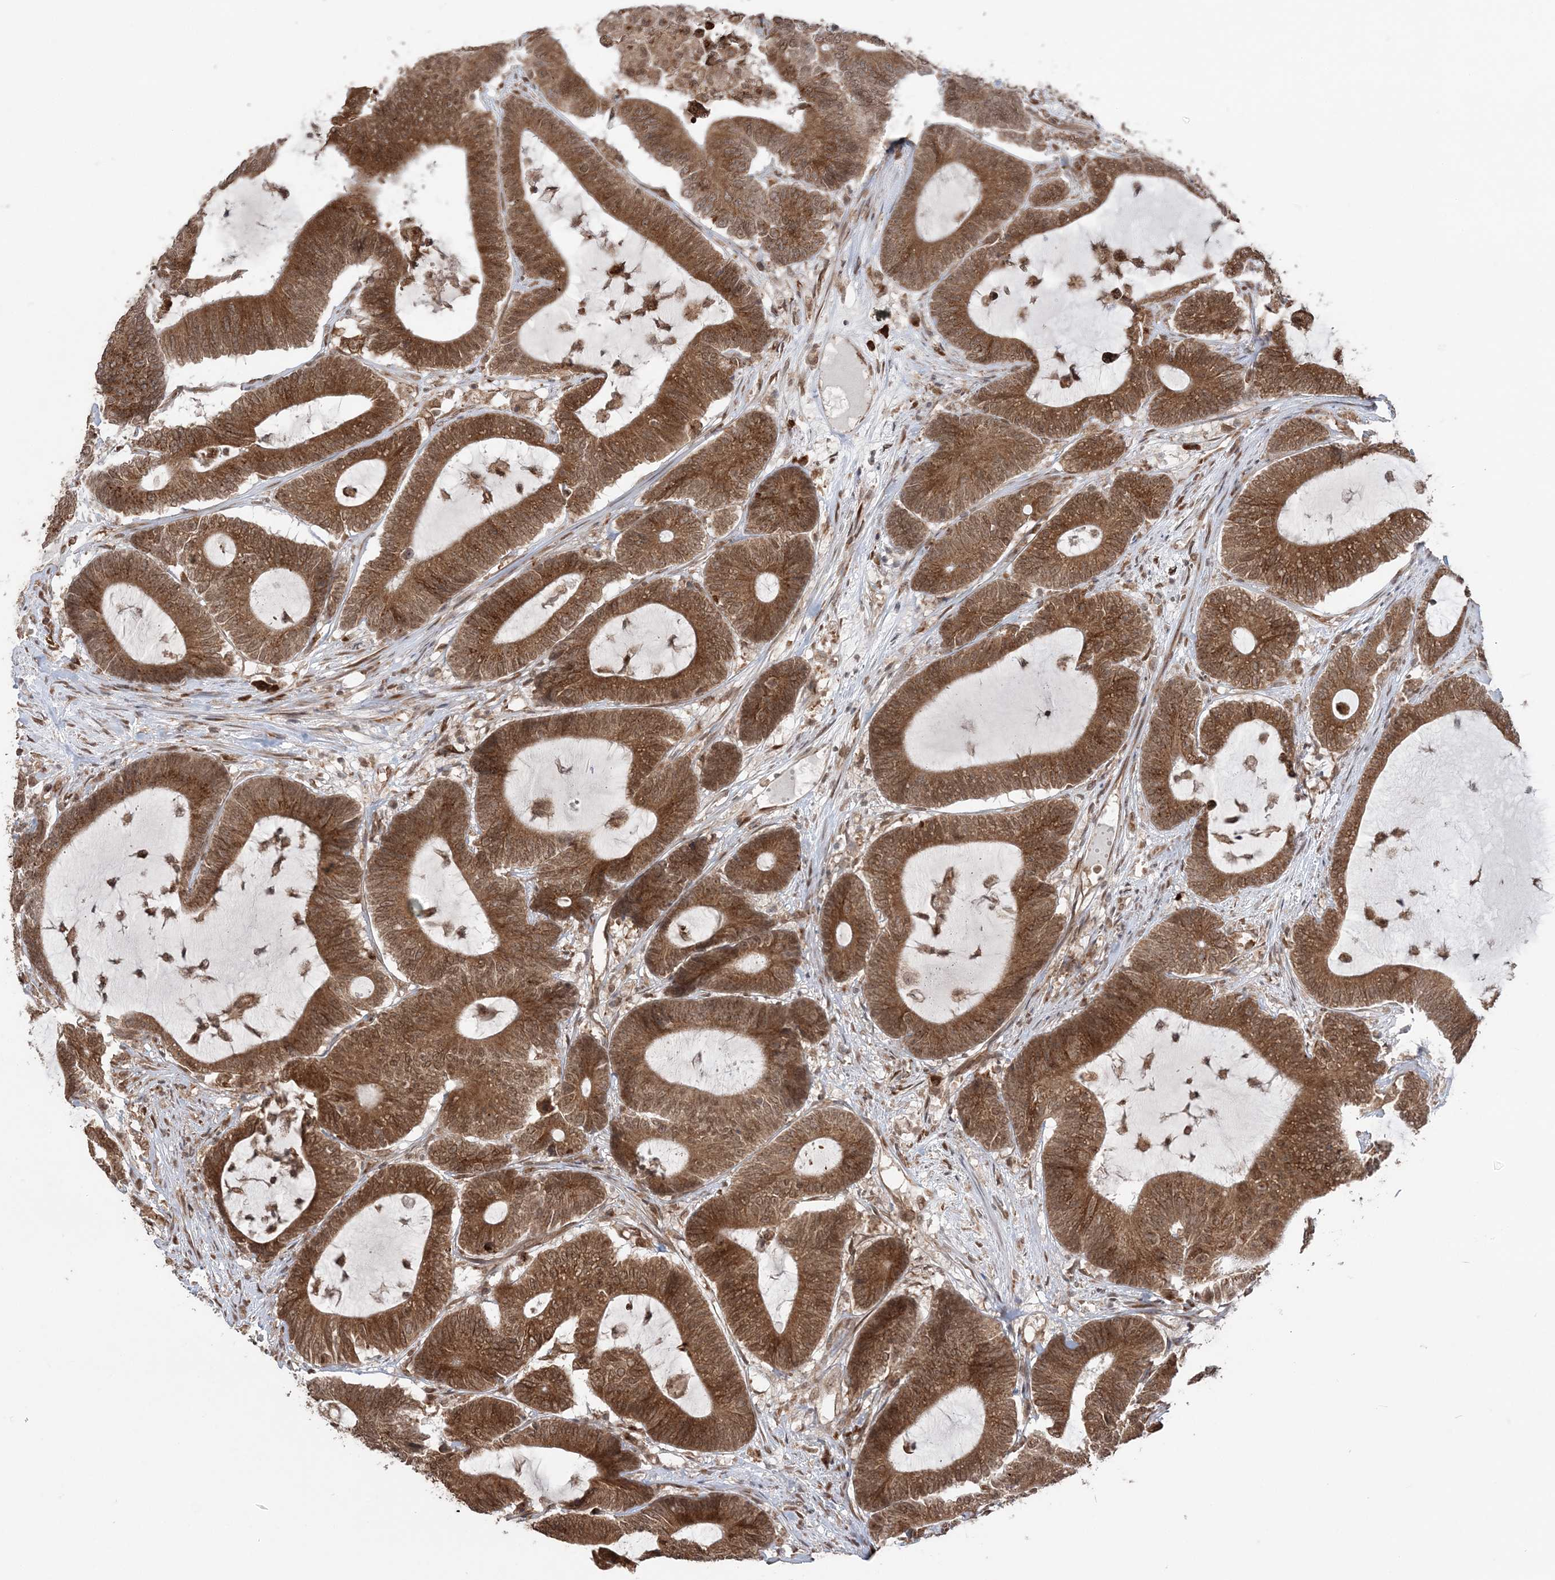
{"staining": {"intensity": "strong", "quantity": ">75%", "location": "cytoplasmic/membranous,nuclear"}, "tissue": "colorectal cancer", "cell_type": "Tumor cells", "image_type": "cancer", "snomed": [{"axis": "morphology", "description": "Adenocarcinoma, NOS"}, {"axis": "topography", "description": "Colon"}], "caption": "A micrograph of colorectal cancer stained for a protein displays strong cytoplasmic/membranous and nuclear brown staining in tumor cells. The staining is performed using DAB (3,3'-diaminobenzidine) brown chromogen to label protein expression. The nuclei are counter-stained blue using hematoxylin.", "gene": "TMED10", "patient": {"sex": "female", "age": 84}}